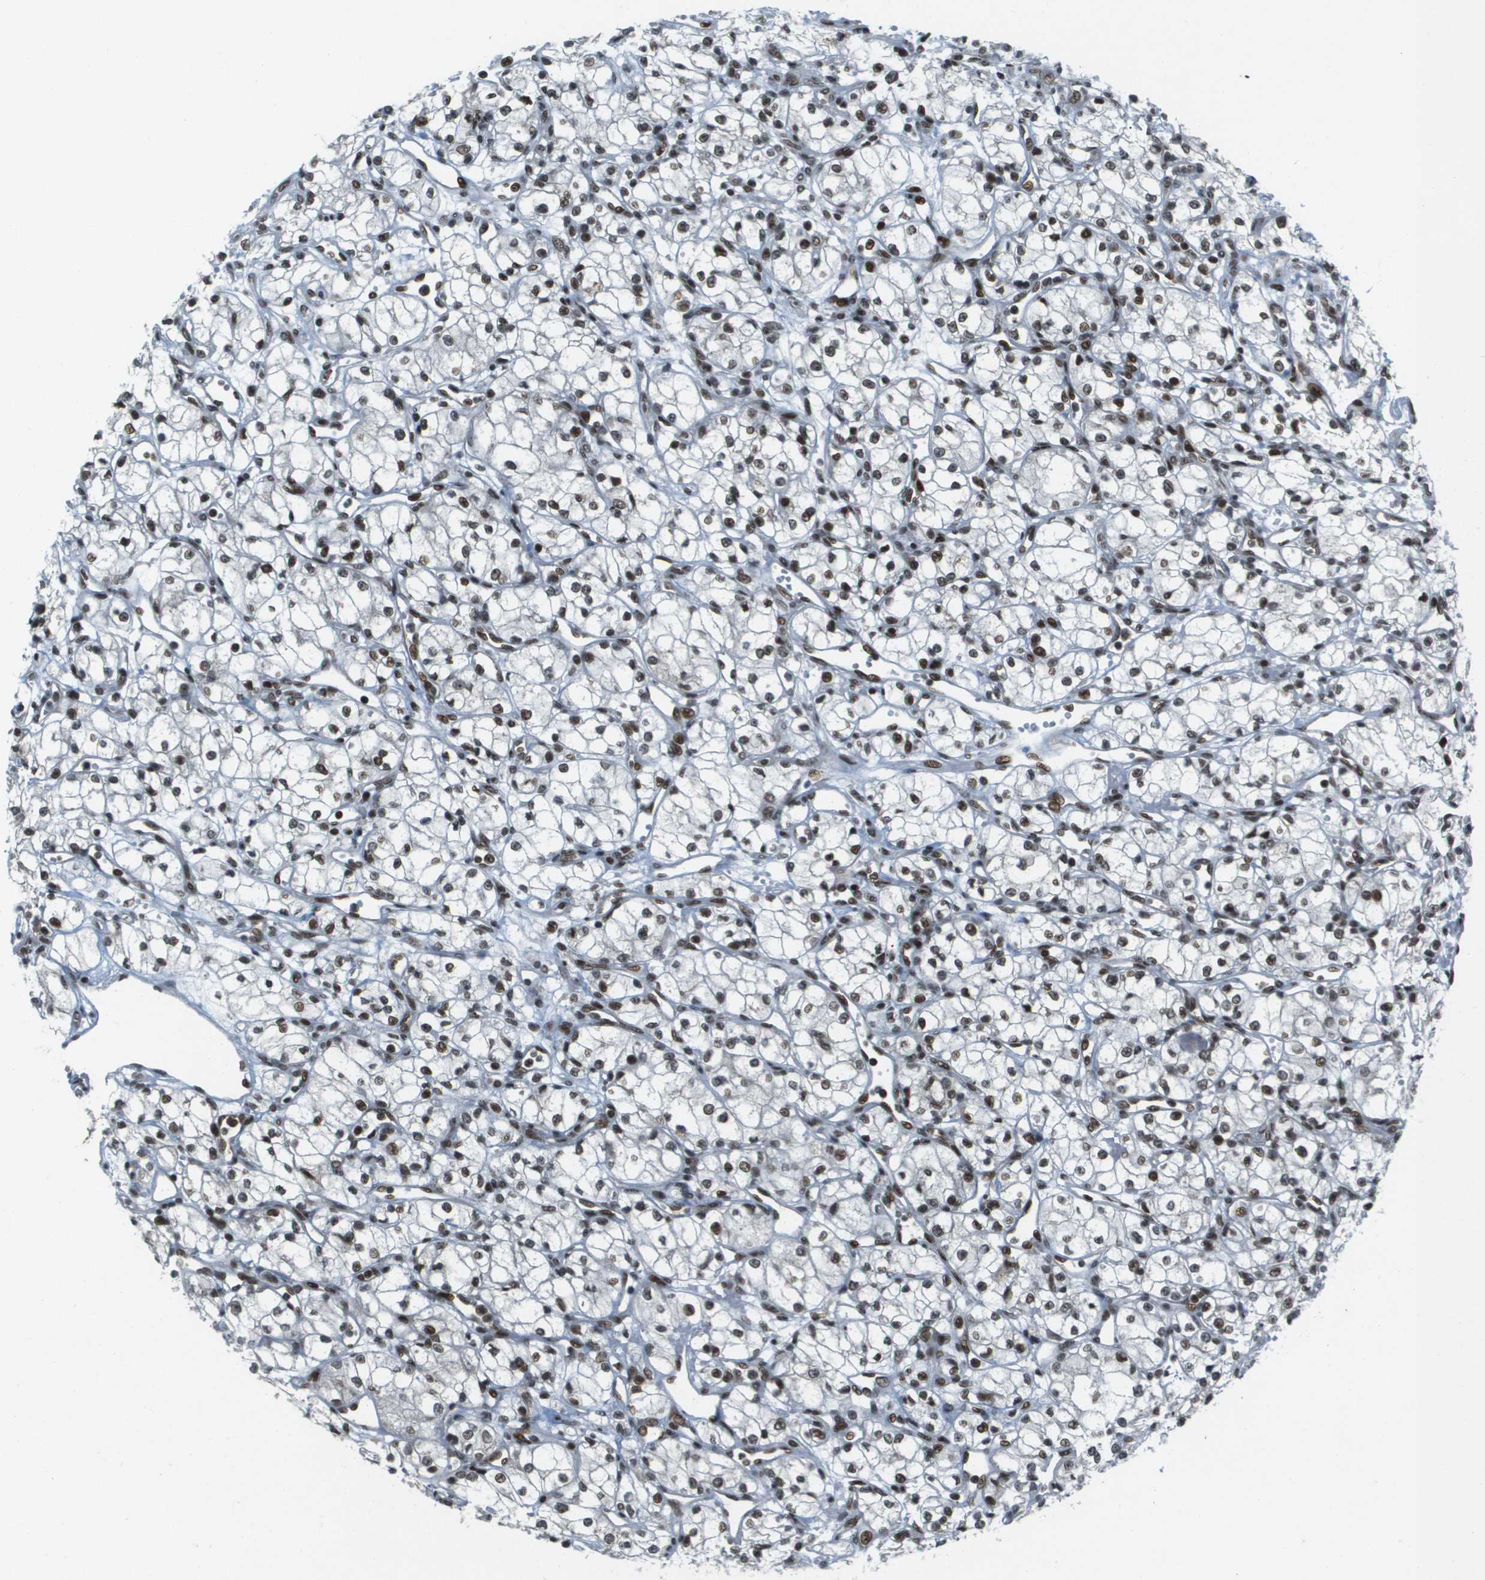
{"staining": {"intensity": "strong", "quantity": ">75%", "location": "nuclear"}, "tissue": "renal cancer", "cell_type": "Tumor cells", "image_type": "cancer", "snomed": [{"axis": "morphology", "description": "Normal tissue, NOS"}, {"axis": "morphology", "description": "Adenocarcinoma, NOS"}, {"axis": "topography", "description": "Kidney"}], "caption": "Immunohistochemistry (IHC) histopathology image of human renal adenocarcinoma stained for a protein (brown), which reveals high levels of strong nuclear staining in approximately >75% of tumor cells.", "gene": "IRF7", "patient": {"sex": "male", "age": 59}}